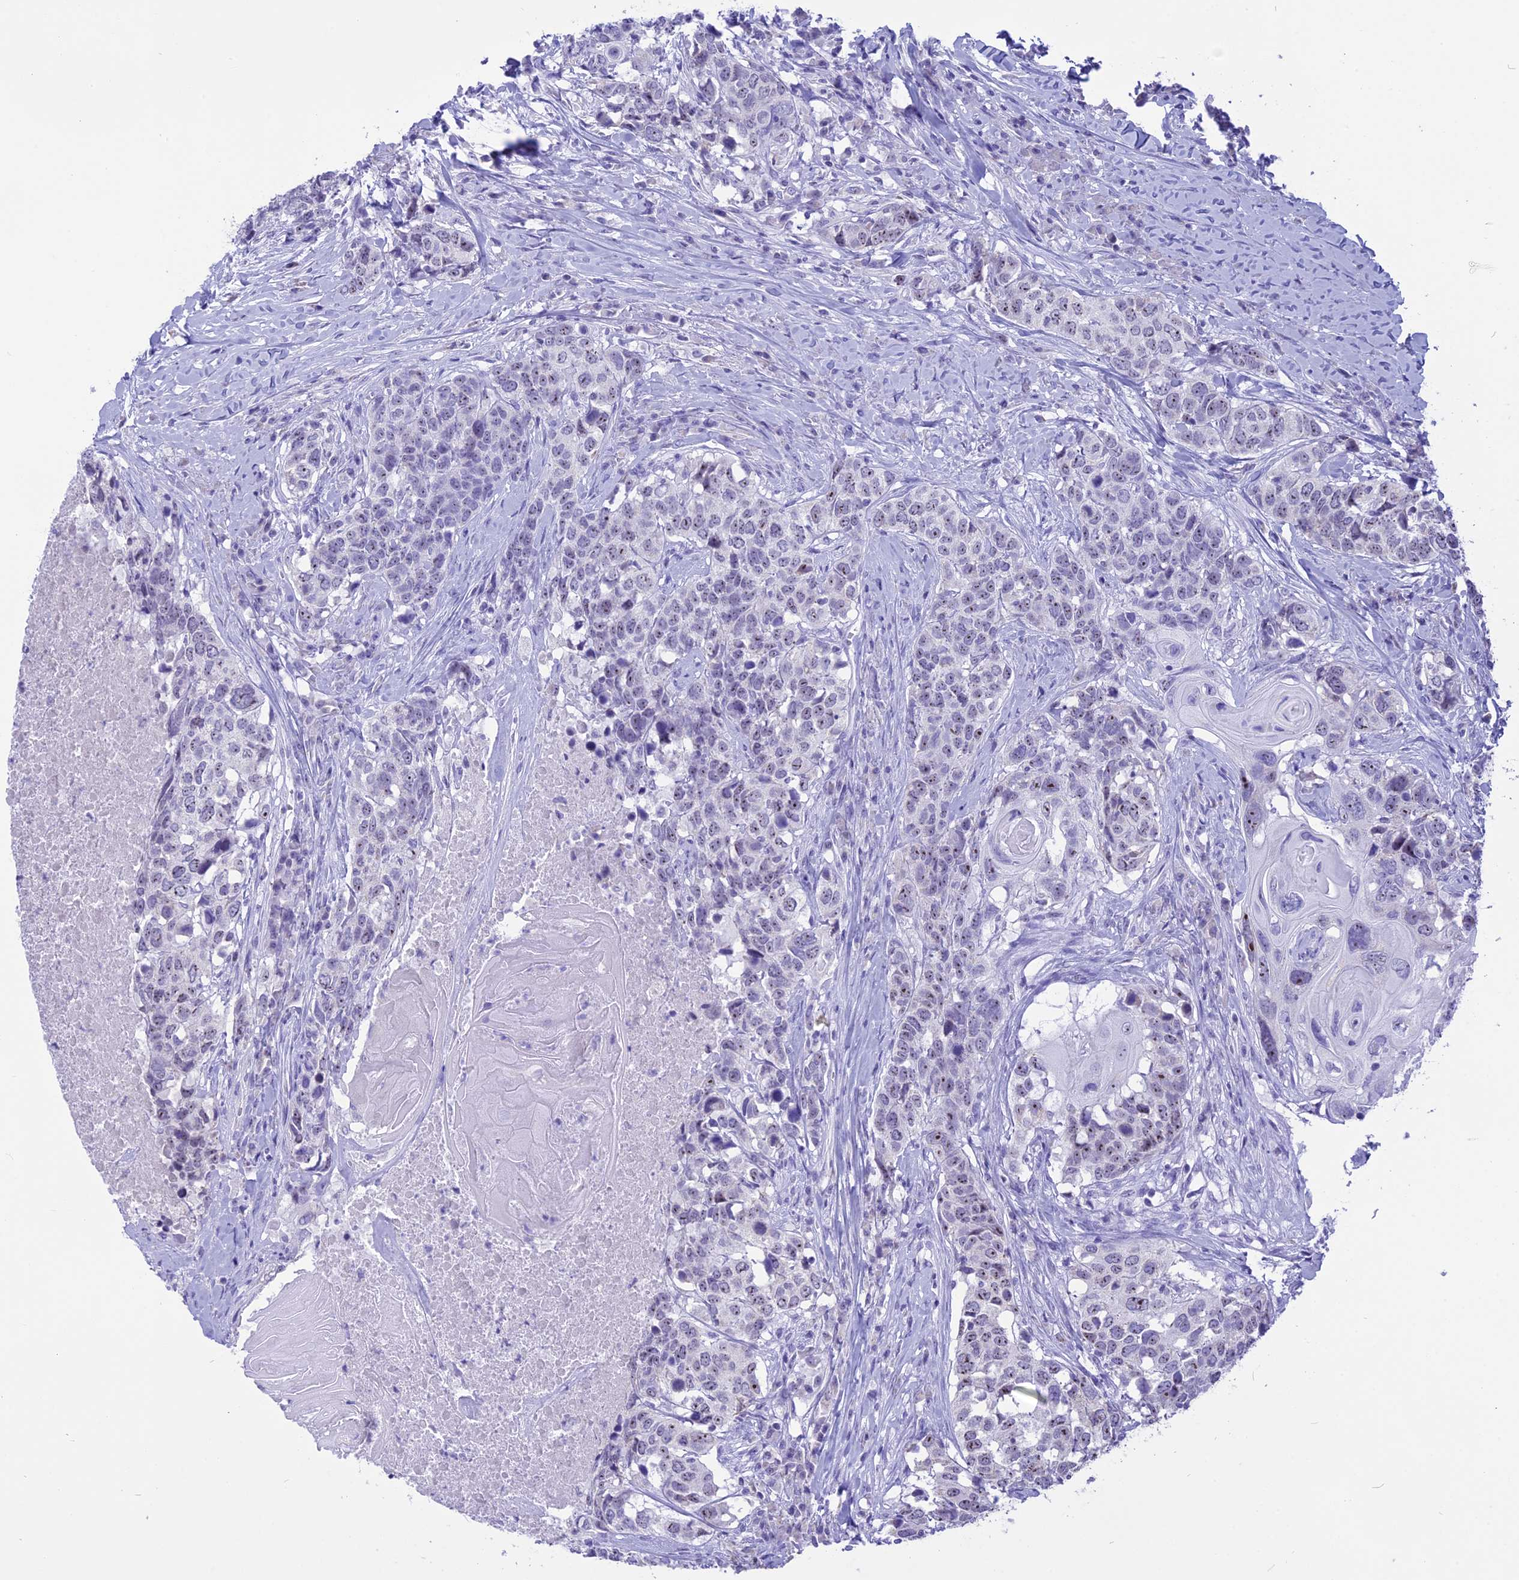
{"staining": {"intensity": "weak", "quantity": "<25%", "location": "nuclear"}, "tissue": "head and neck cancer", "cell_type": "Tumor cells", "image_type": "cancer", "snomed": [{"axis": "morphology", "description": "Squamous cell carcinoma, NOS"}, {"axis": "topography", "description": "Head-Neck"}], "caption": "DAB immunohistochemical staining of head and neck cancer (squamous cell carcinoma) displays no significant expression in tumor cells. (Brightfield microscopy of DAB (3,3'-diaminobenzidine) immunohistochemistry (IHC) at high magnification).", "gene": "CMSS1", "patient": {"sex": "male", "age": 66}}